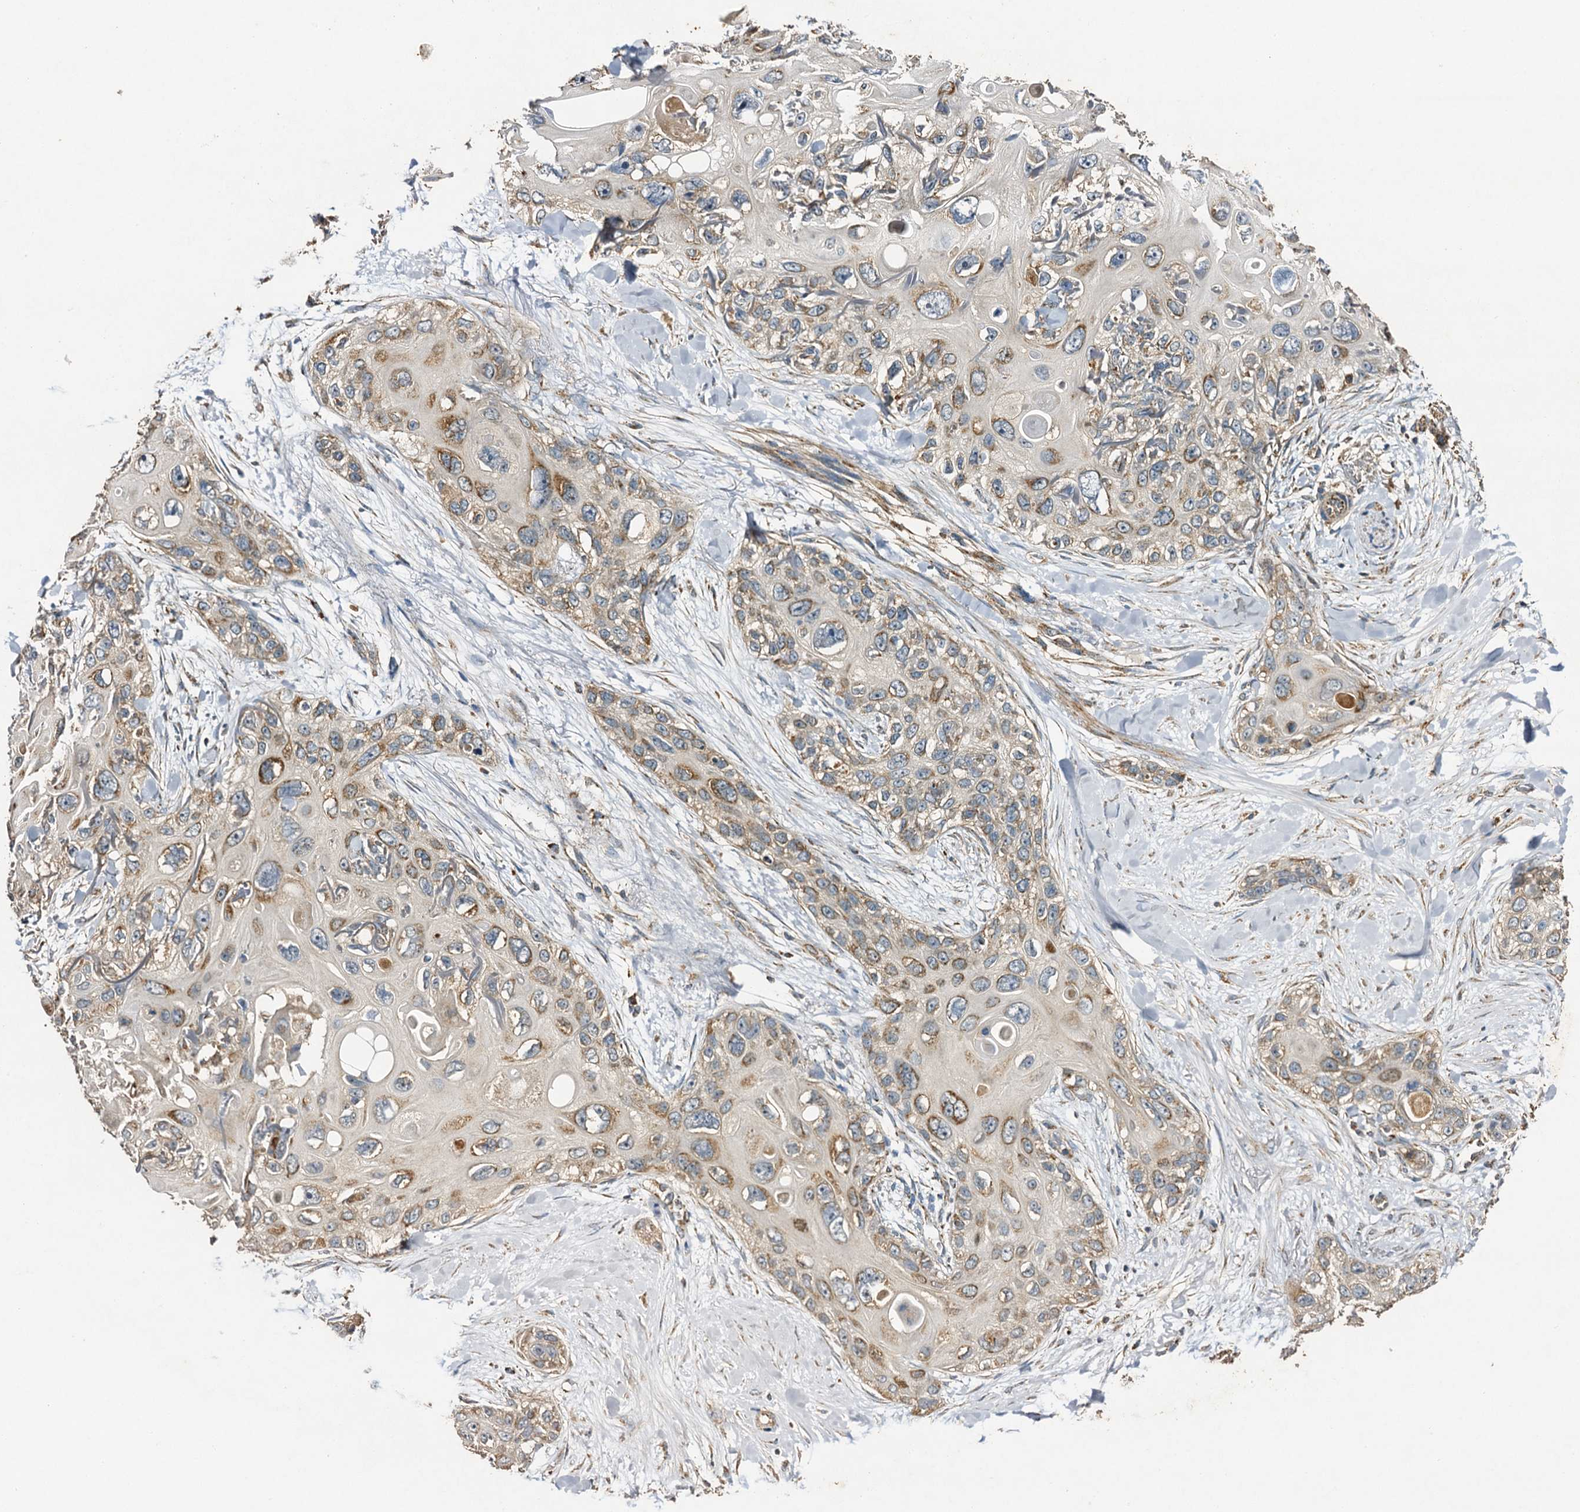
{"staining": {"intensity": "moderate", "quantity": "25%-75%", "location": "cytoplasmic/membranous"}, "tissue": "skin cancer", "cell_type": "Tumor cells", "image_type": "cancer", "snomed": [{"axis": "morphology", "description": "Normal tissue, NOS"}, {"axis": "morphology", "description": "Squamous cell carcinoma, NOS"}, {"axis": "topography", "description": "Skin"}], "caption": "A micrograph of skin cancer (squamous cell carcinoma) stained for a protein exhibits moderate cytoplasmic/membranous brown staining in tumor cells.", "gene": "NDUFA13", "patient": {"sex": "male", "age": 72}}